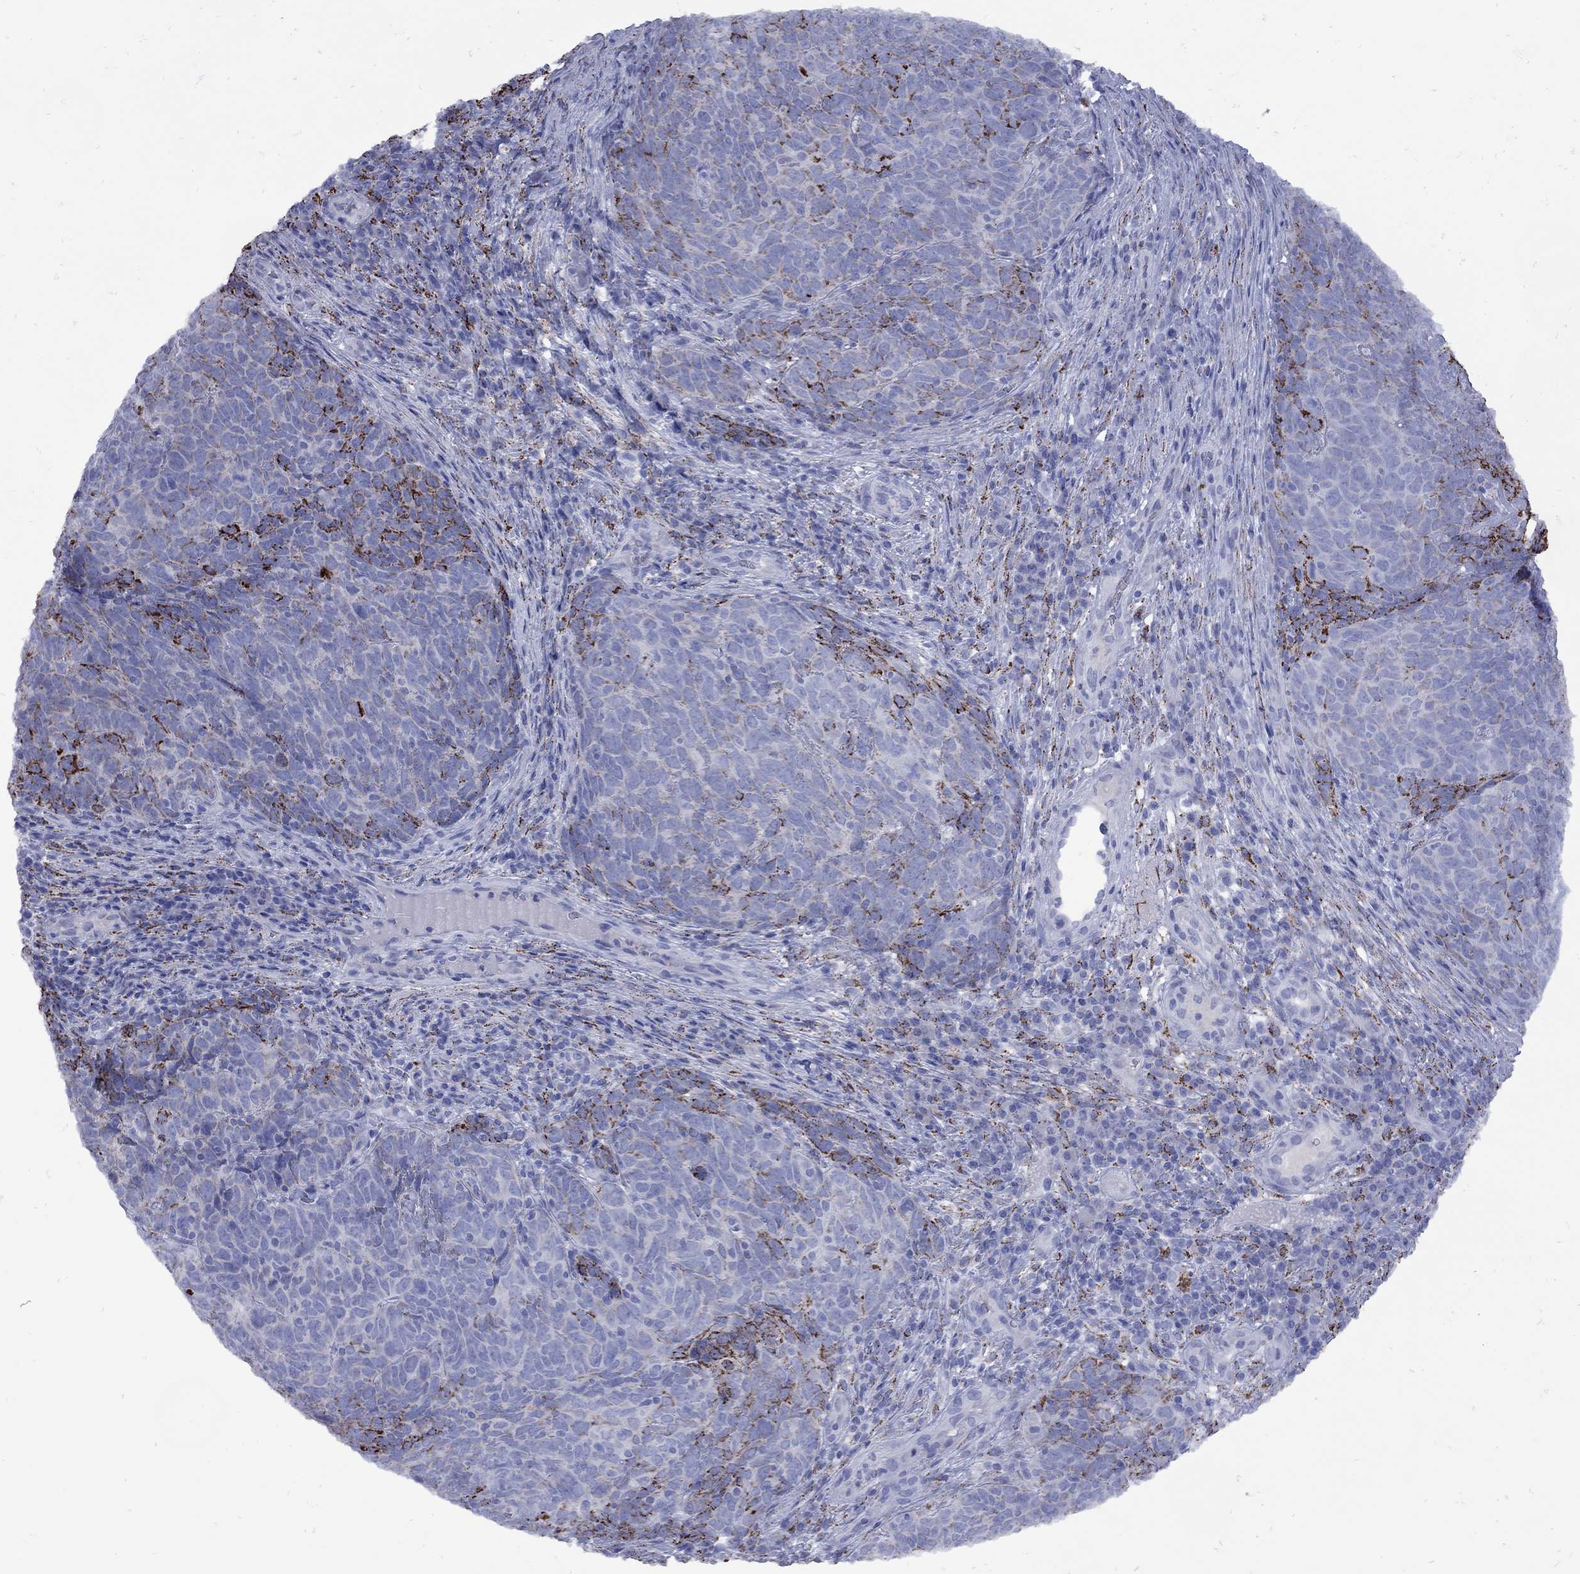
{"staining": {"intensity": "strong", "quantity": "<25%", "location": "cytoplasmic/membranous"}, "tissue": "skin cancer", "cell_type": "Tumor cells", "image_type": "cancer", "snomed": [{"axis": "morphology", "description": "Squamous cell carcinoma, NOS"}, {"axis": "topography", "description": "Skin"}, {"axis": "topography", "description": "Anal"}], "caption": "An IHC photomicrograph of neoplastic tissue is shown. Protein staining in brown highlights strong cytoplasmic/membranous positivity in skin cancer within tumor cells. (brown staining indicates protein expression, while blue staining denotes nuclei).", "gene": "SESTD1", "patient": {"sex": "female", "age": 51}}